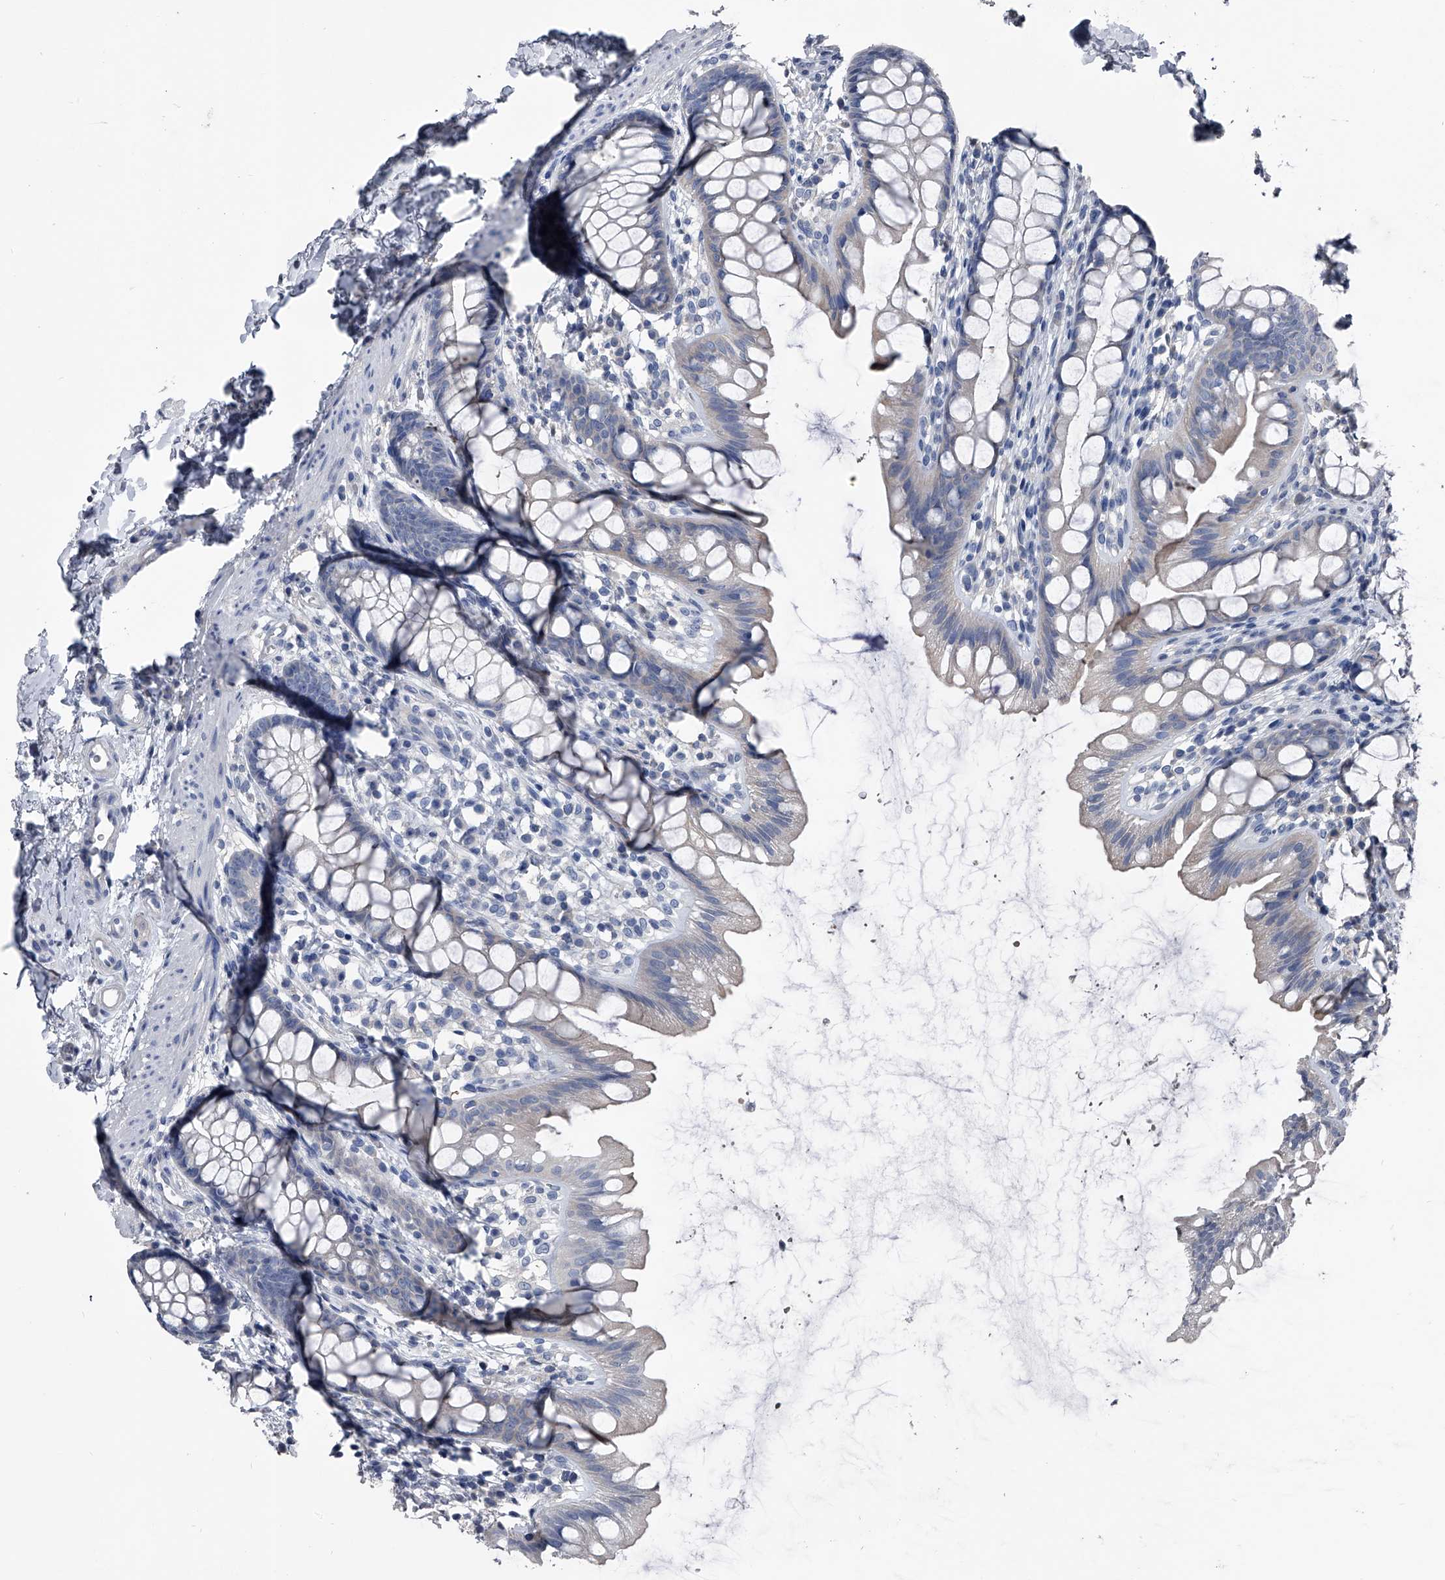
{"staining": {"intensity": "negative", "quantity": "none", "location": "none"}, "tissue": "rectum", "cell_type": "Glandular cells", "image_type": "normal", "snomed": [{"axis": "morphology", "description": "Normal tissue, NOS"}, {"axis": "topography", "description": "Rectum"}], "caption": "DAB (3,3'-diaminobenzidine) immunohistochemical staining of benign rectum displays no significant staining in glandular cells.", "gene": "KIF13A", "patient": {"sex": "female", "age": 65}}